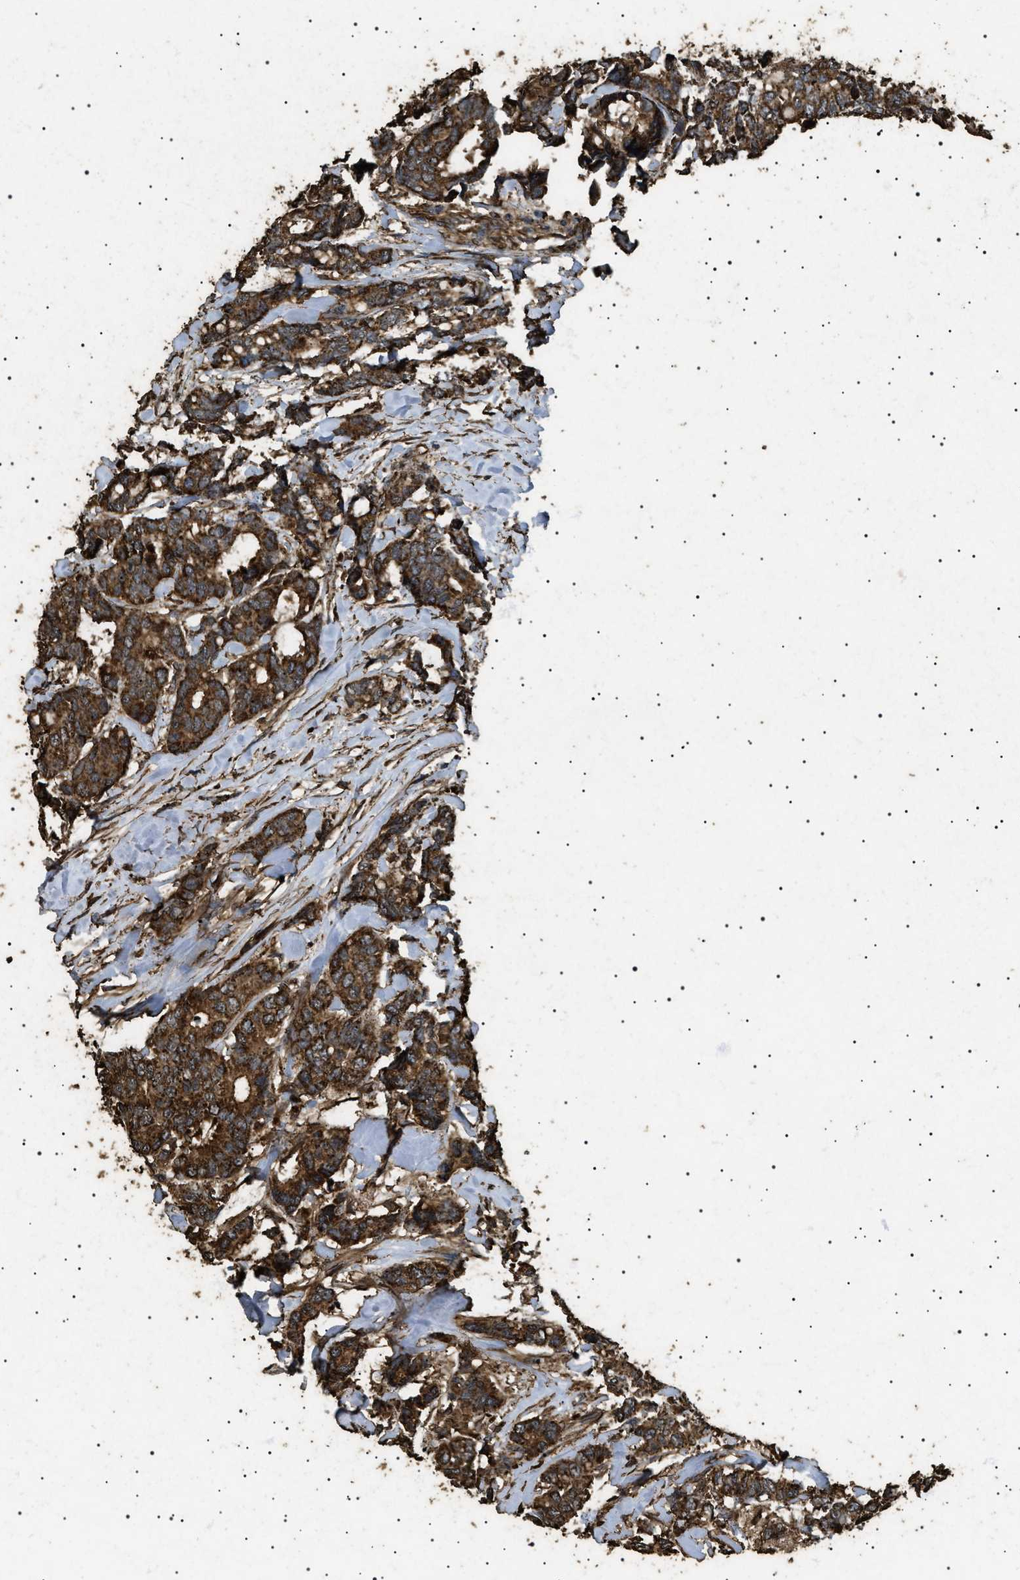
{"staining": {"intensity": "strong", "quantity": ">75%", "location": "cytoplasmic/membranous"}, "tissue": "breast cancer", "cell_type": "Tumor cells", "image_type": "cancer", "snomed": [{"axis": "morphology", "description": "Duct carcinoma"}, {"axis": "topography", "description": "Breast"}], "caption": "Protein staining by immunohistochemistry demonstrates strong cytoplasmic/membranous staining in about >75% of tumor cells in breast cancer.", "gene": "CYRIA", "patient": {"sex": "female", "age": 87}}